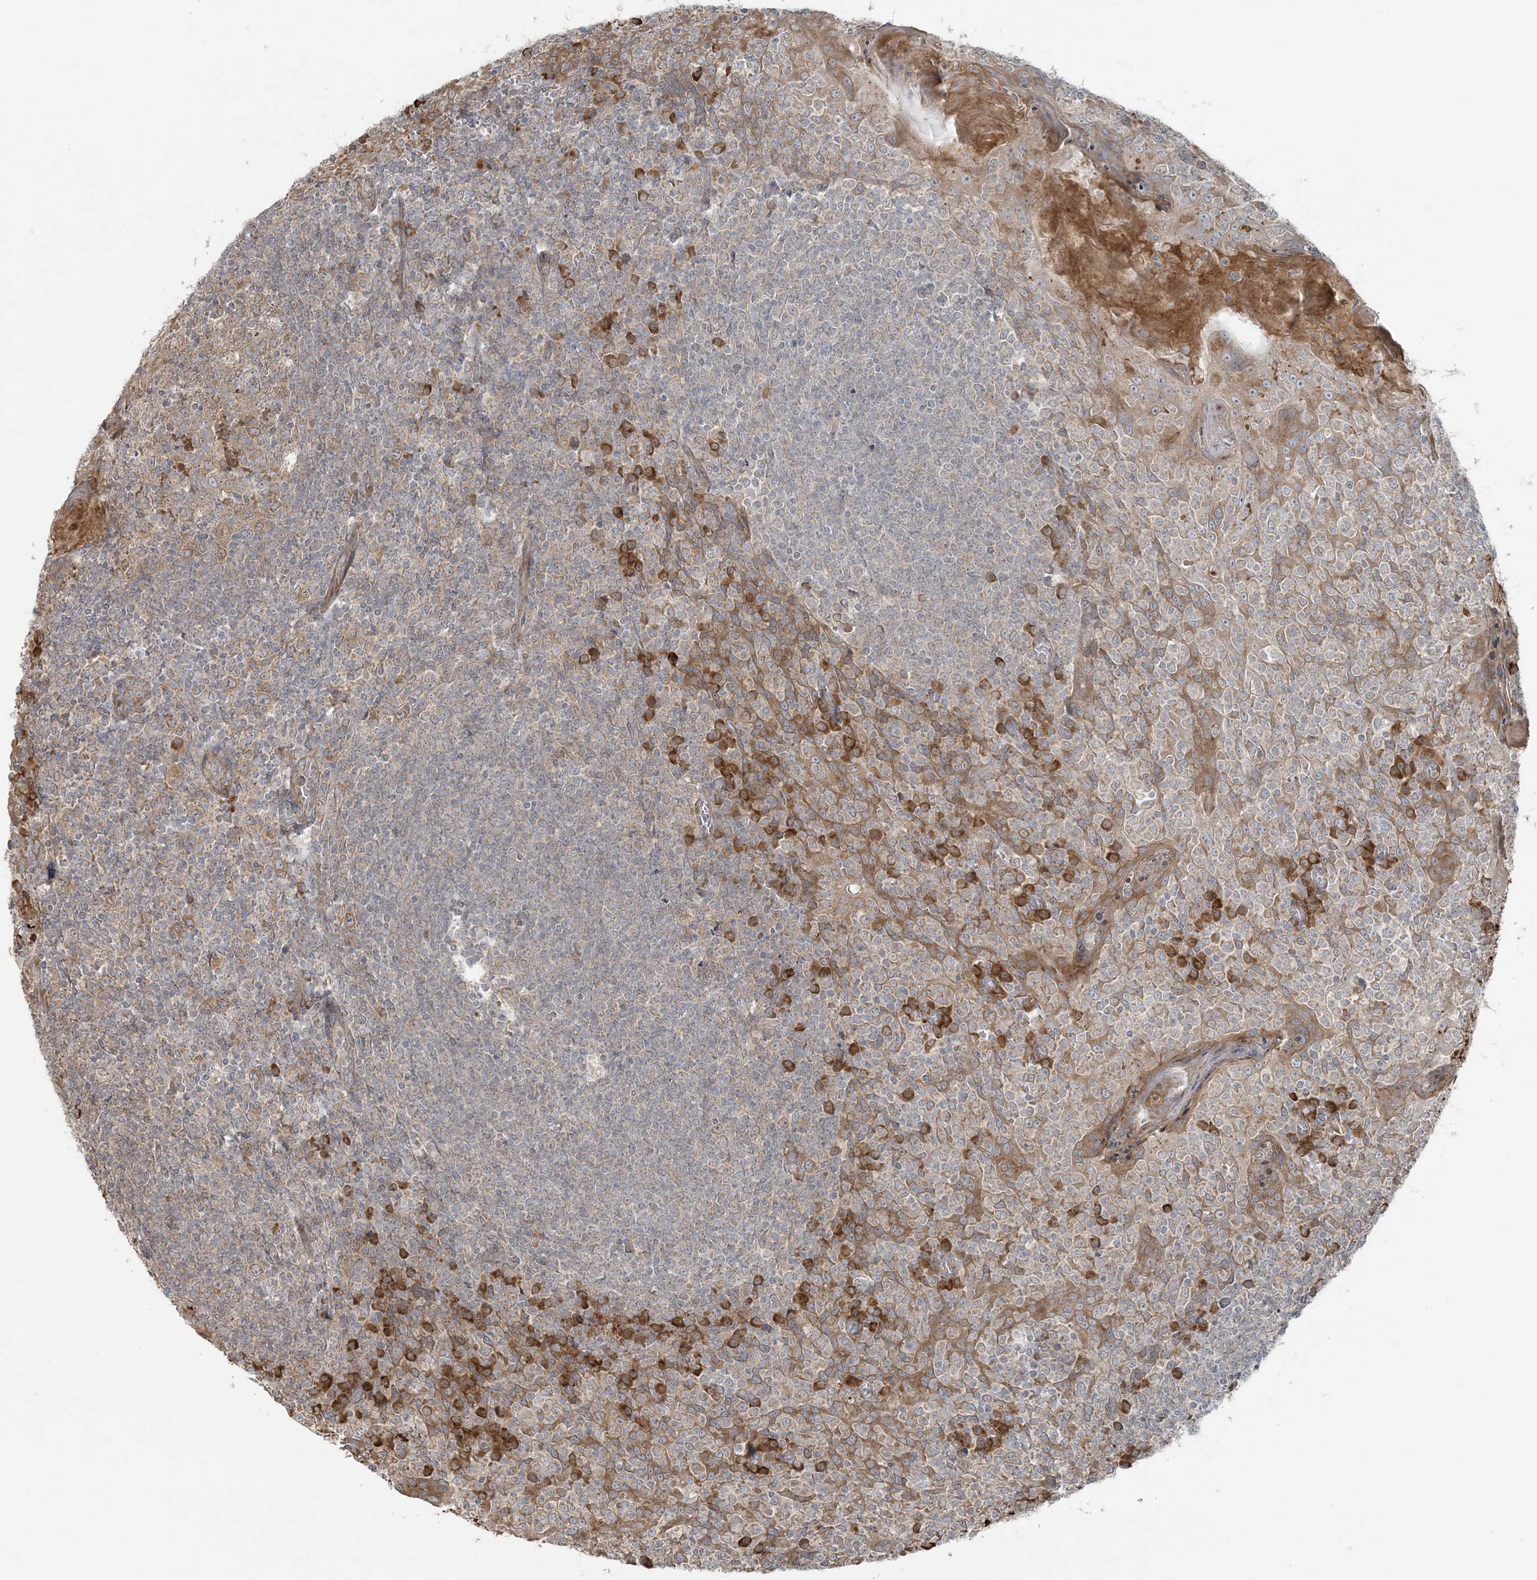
{"staining": {"intensity": "moderate", "quantity": "25%-75%", "location": "cytoplasmic/membranous"}, "tissue": "tonsil", "cell_type": "Germinal center cells", "image_type": "normal", "snomed": [{"axis": "morphology", "description": "Normal tissue, NOS"}, {"axis": "topography", "description": "Tonsil"}], "caption": "Tonsil stained with DAB IHC shows medium levels of moderate cytoplasmic/membranous positivity in approximately 25%-75% of germinal center cells.", "gene": "ZNF263", "patient": {"sex": "female", "age": 19}}